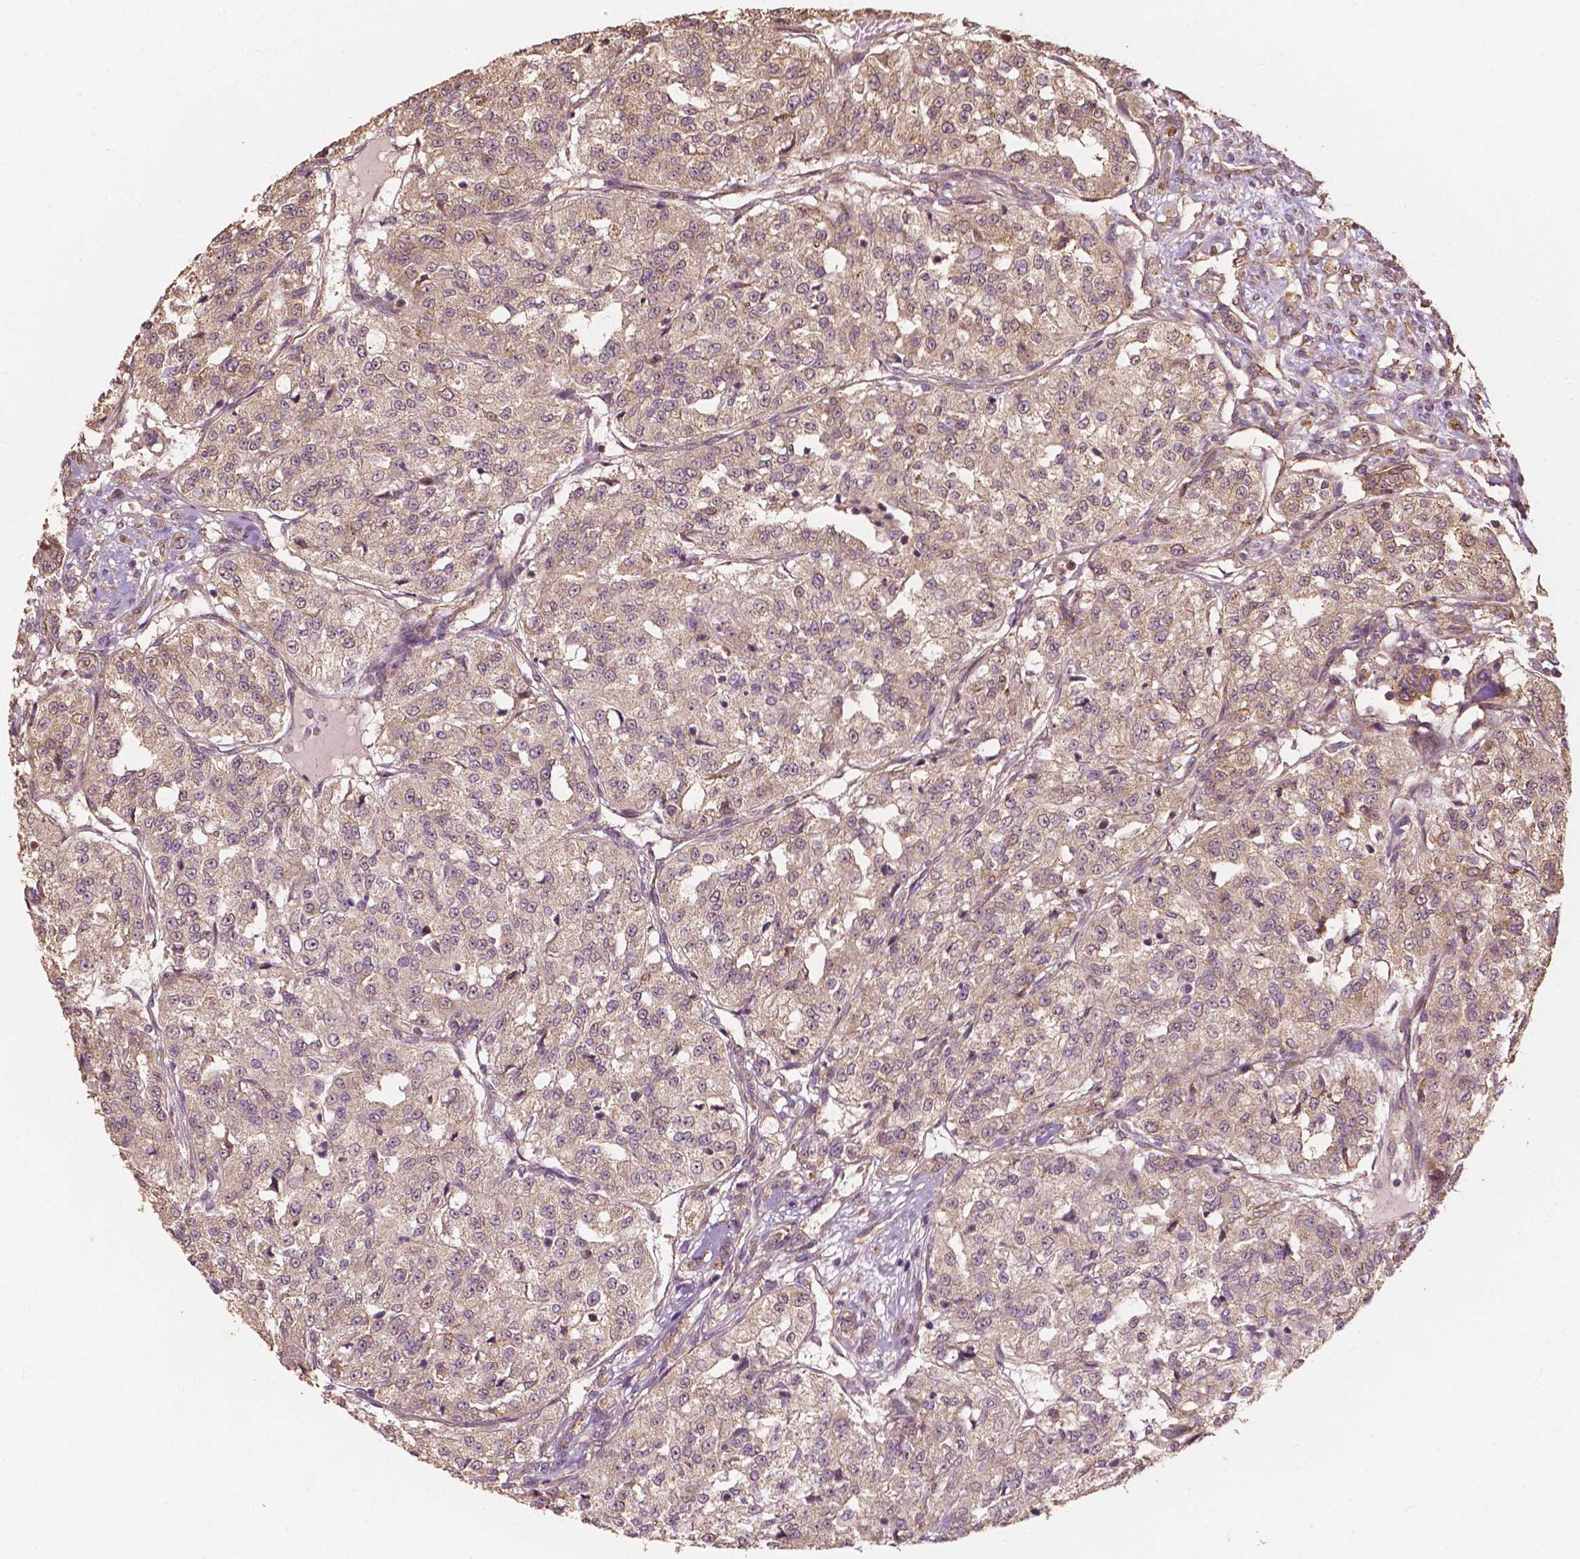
{"staining": {"intensity": "weak", "quantity": "25%-75%", "location": "cytoplasmic/membranous"}, "tissue": "renal cancer", "cell_type": "Tumor cells", "image_type": "cancer", "snomed": [{"axis": "morphology", "description": "Adenocarcinoma, NOS"}, {"axis": "topography", "description": "Kidney"}], "caption": "A photomicrograph of renal cancer stained for a protein shows weak cytoplasmic/membranous brown staining in tumor cells.", "gene": "G3BP1", "patient": {"sex": "female", "age": 63}}